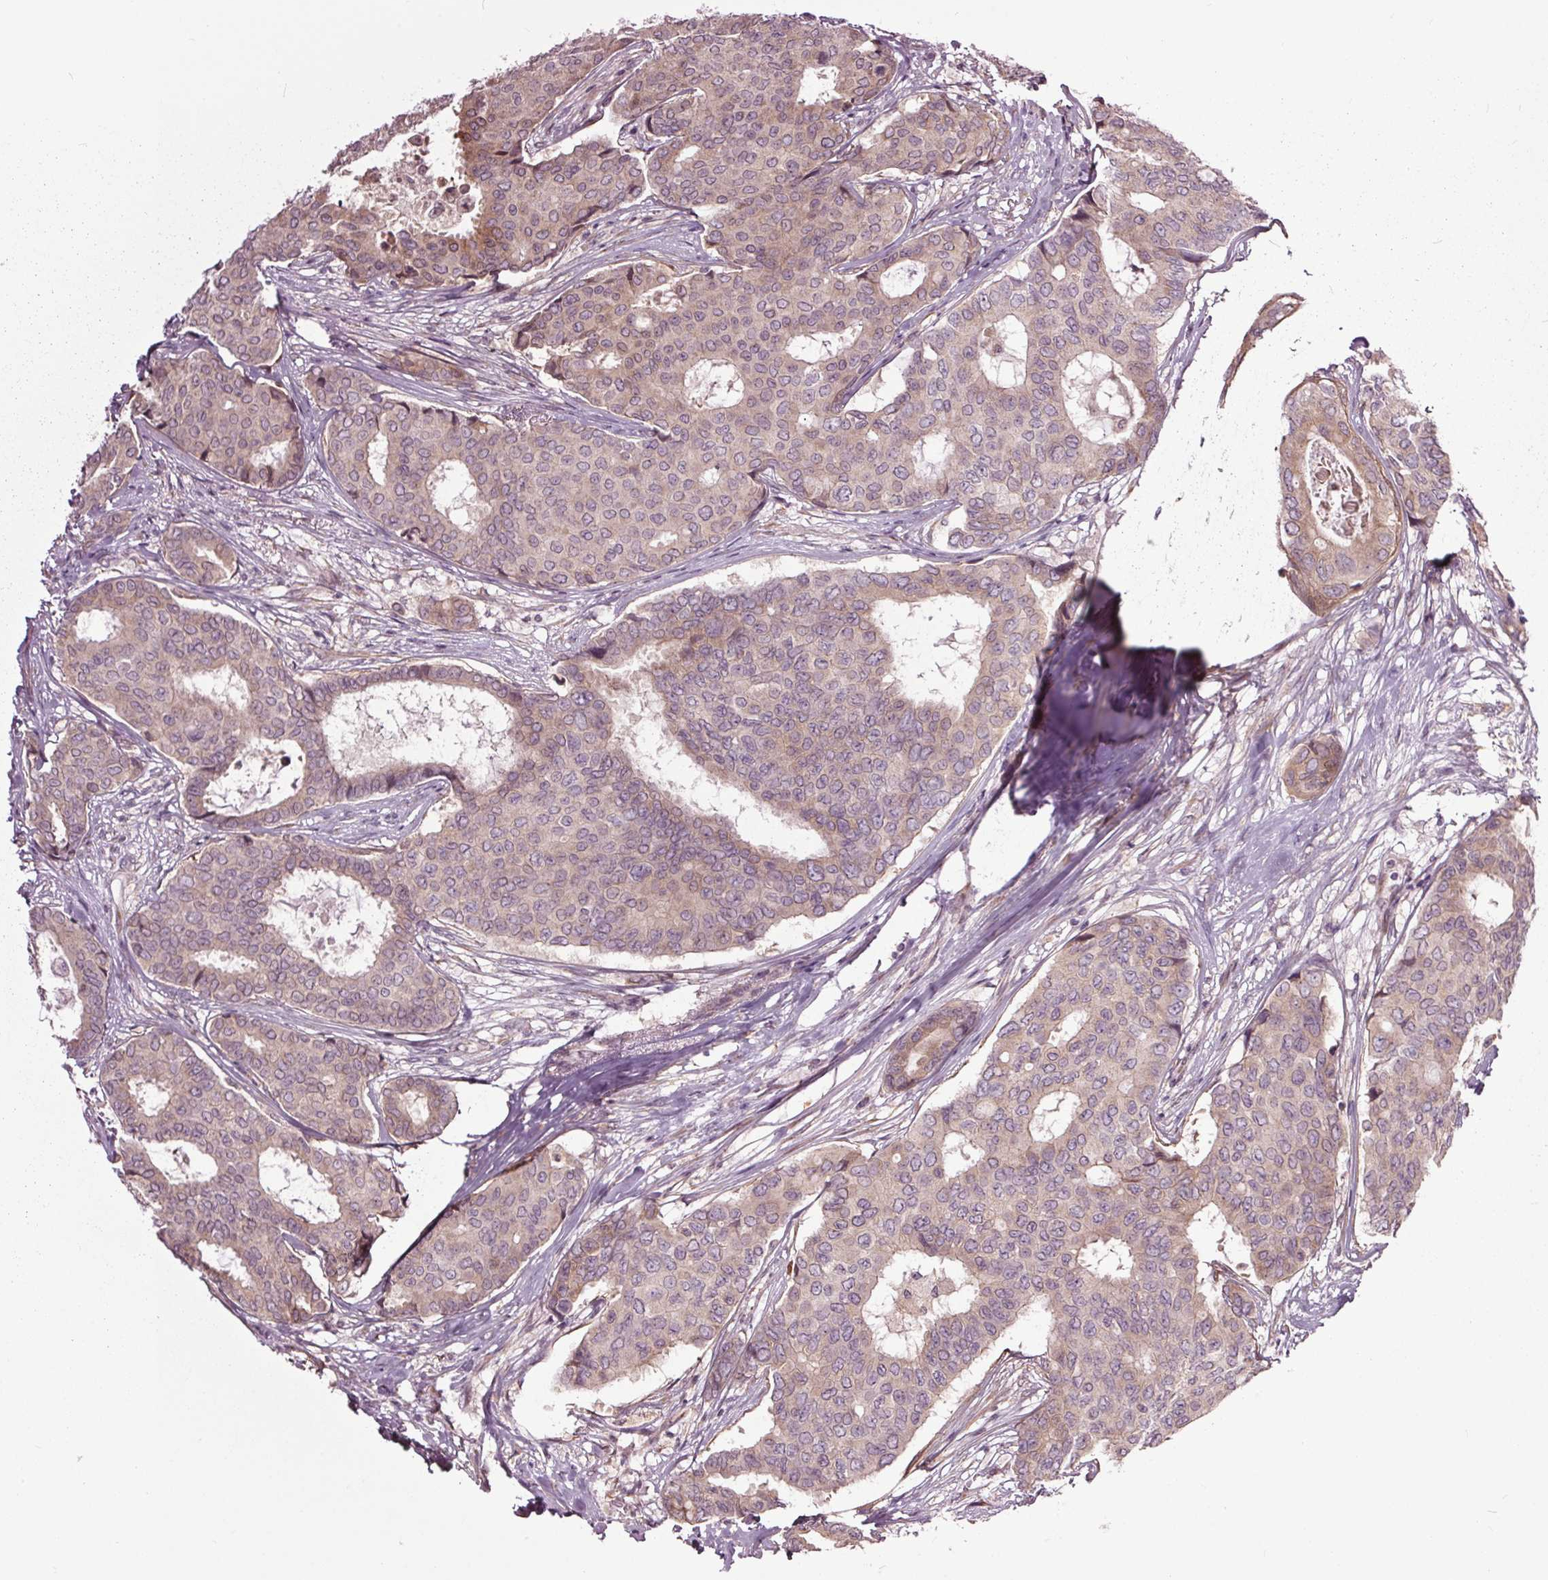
{"staining": {"intensity": "weak", "quantity": "<25%", "location": "cytoplasmic/membranous"}, "tissue": "breast cancer", "cell_type": "Tumor cells", "image_type": "cancer", "snomed": [{"axis": "morphology", "description": "Duct carcinoma"}, {"axis": "topography", "description": "Breast"}], "caption": "High magnification brightfield microscopy of breast cancer (infiltrating ductal carcinoma) stained with DAB (brown) and counterstained with hematoxylin (blue): tumor cells show no significant positivity.", "gene": "HAUS5", "patient": {"sex": "female", "age": 75}}